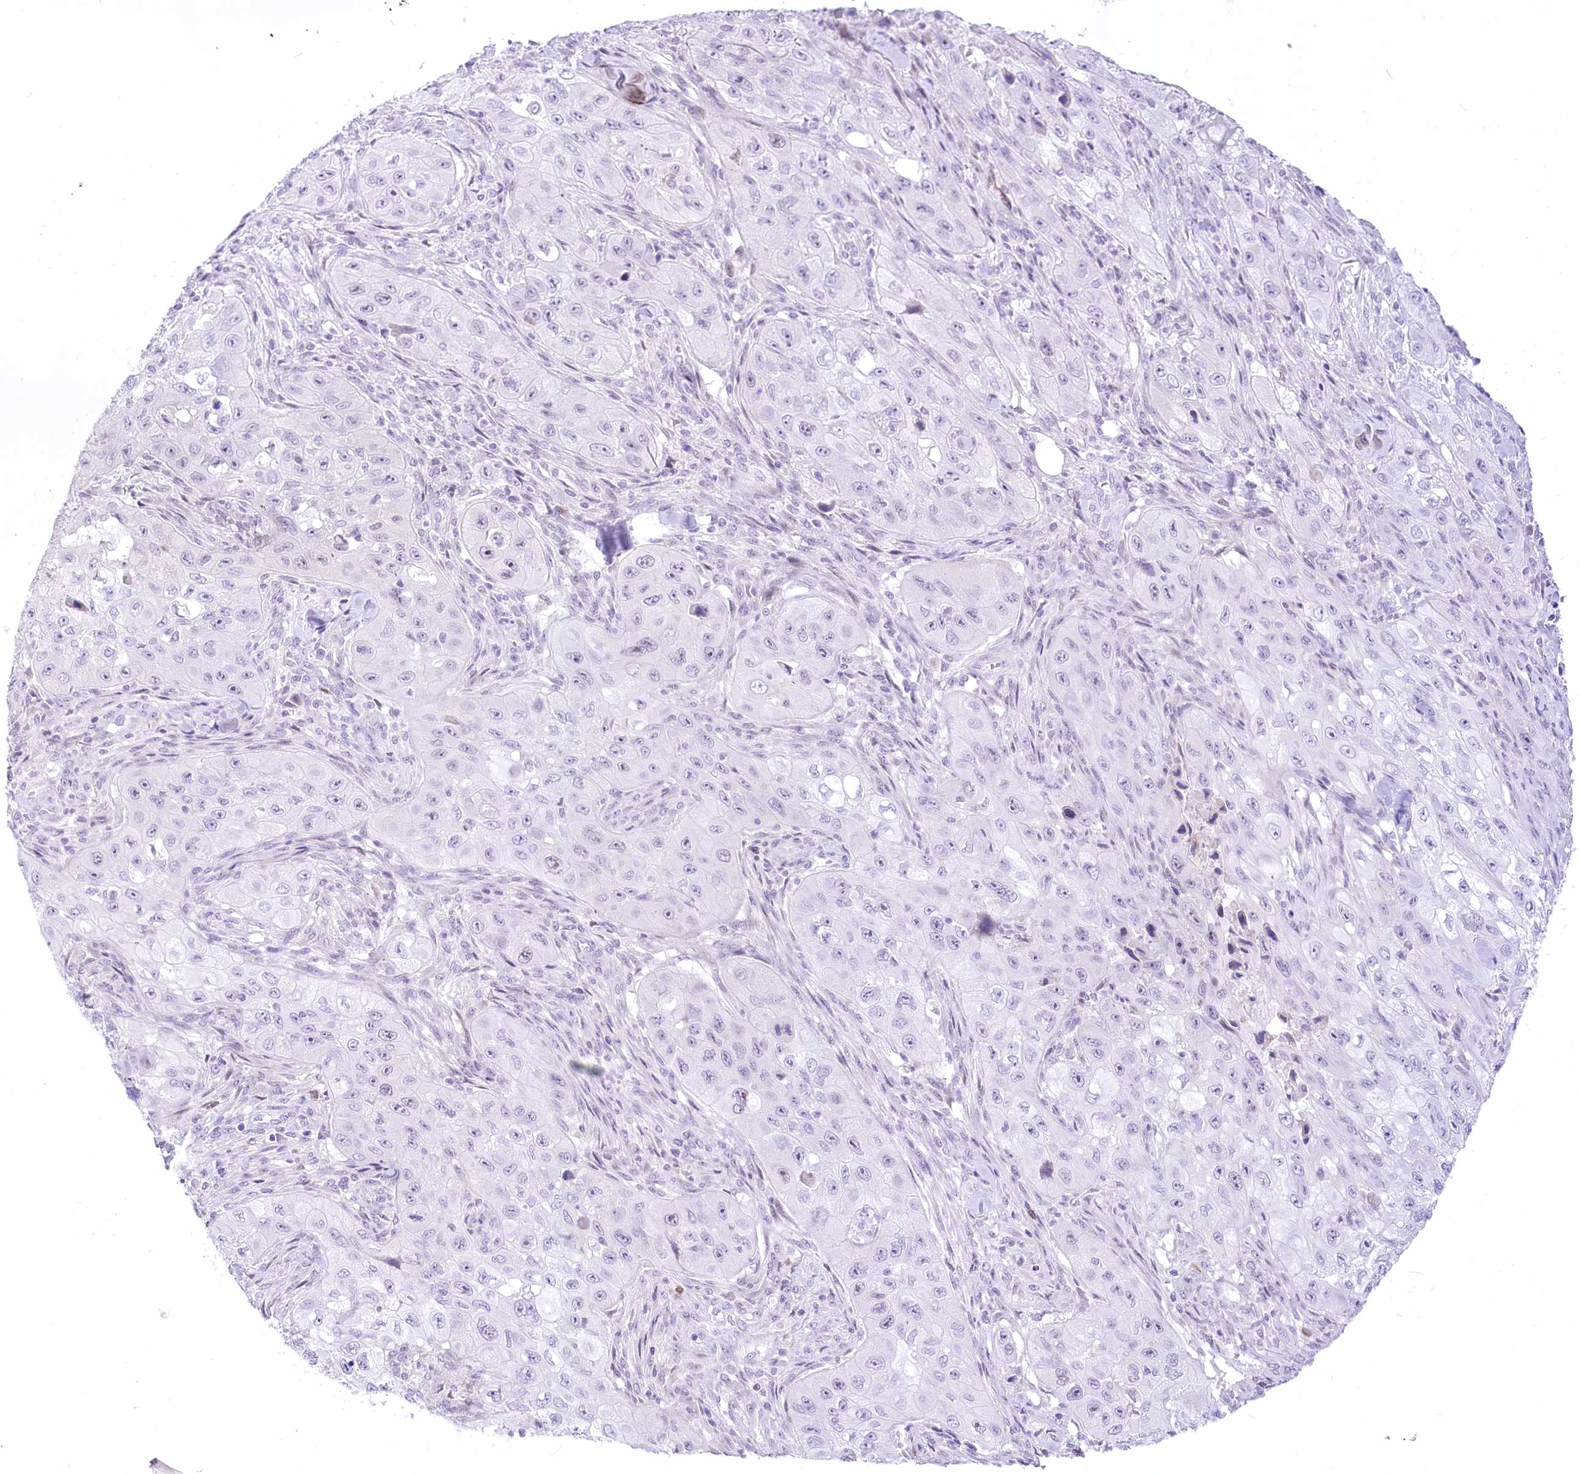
{"staining": {"intensity": "negative", "quantity": "none", "location": "none"}, "tissue": "skin cancer", "cell_type": "Tumor cells", "image_type": "cancer", "snomed": [{"axis": "morphology", "description": "Squamous cell carcinoma, NOS"}, {"axis": "topography", "description": "Skin"}, {"axis": "topography", "description": "Subcutis"}], "caption": "High magnification brightfield microscopy of skin squamous cell carcinoma stained with DAB (3,3'-diaminobenzidine) (brown) and counterstained with hematoxylin (blue): tumor cells show no significant expression.", "gene": "BEND7", "patient": {"sex": "male", "age": 73}}